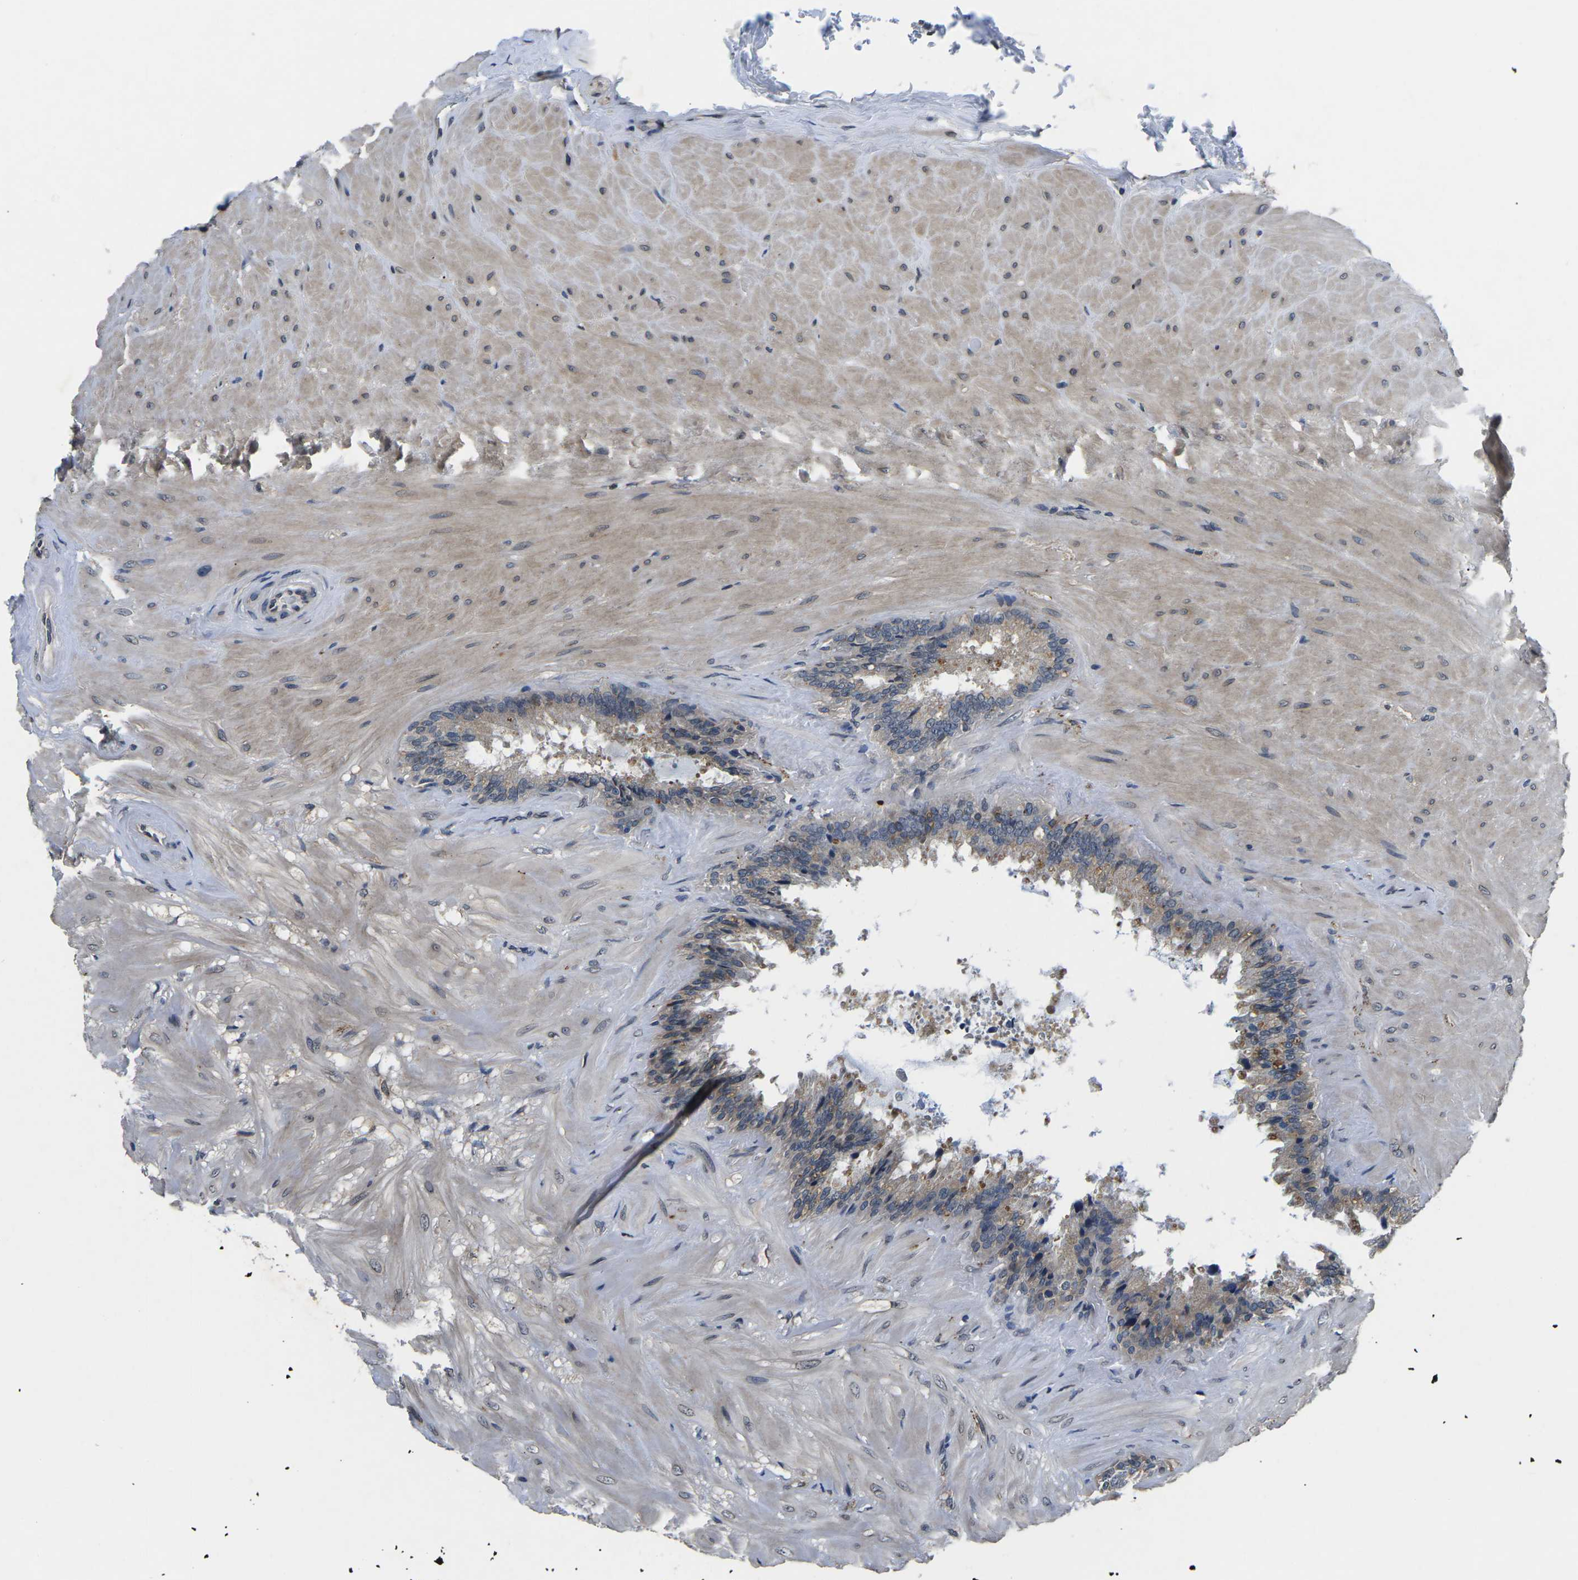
{"staining": {"intensity": "moderate", "quantity": "25%-75%", "location": "cytoplasmic/membranous"}, "tissue": "seminal vesicle", "cell_type": "Glandular cells", "image_type": "normal", "snomed": [{"axis": "morphology", "description": "Normal tissue, NOS"}, {"axis": "topography", "description": "Seminal veicle"}], "caption": "High-magnification brightfield microscopy of benign seminal vesicle stained with DAB (brown) and counterstained with hematoxylin (blue). glandular cells exhibit moderate cytoplasmic/membranous staining is identified in approximately25%-75% of cells. Ihc stains the protein of interest in brown and the nuclei are stained blue.", "gene": "SNX10", "patient": {"sex": "male", "age": 46}}